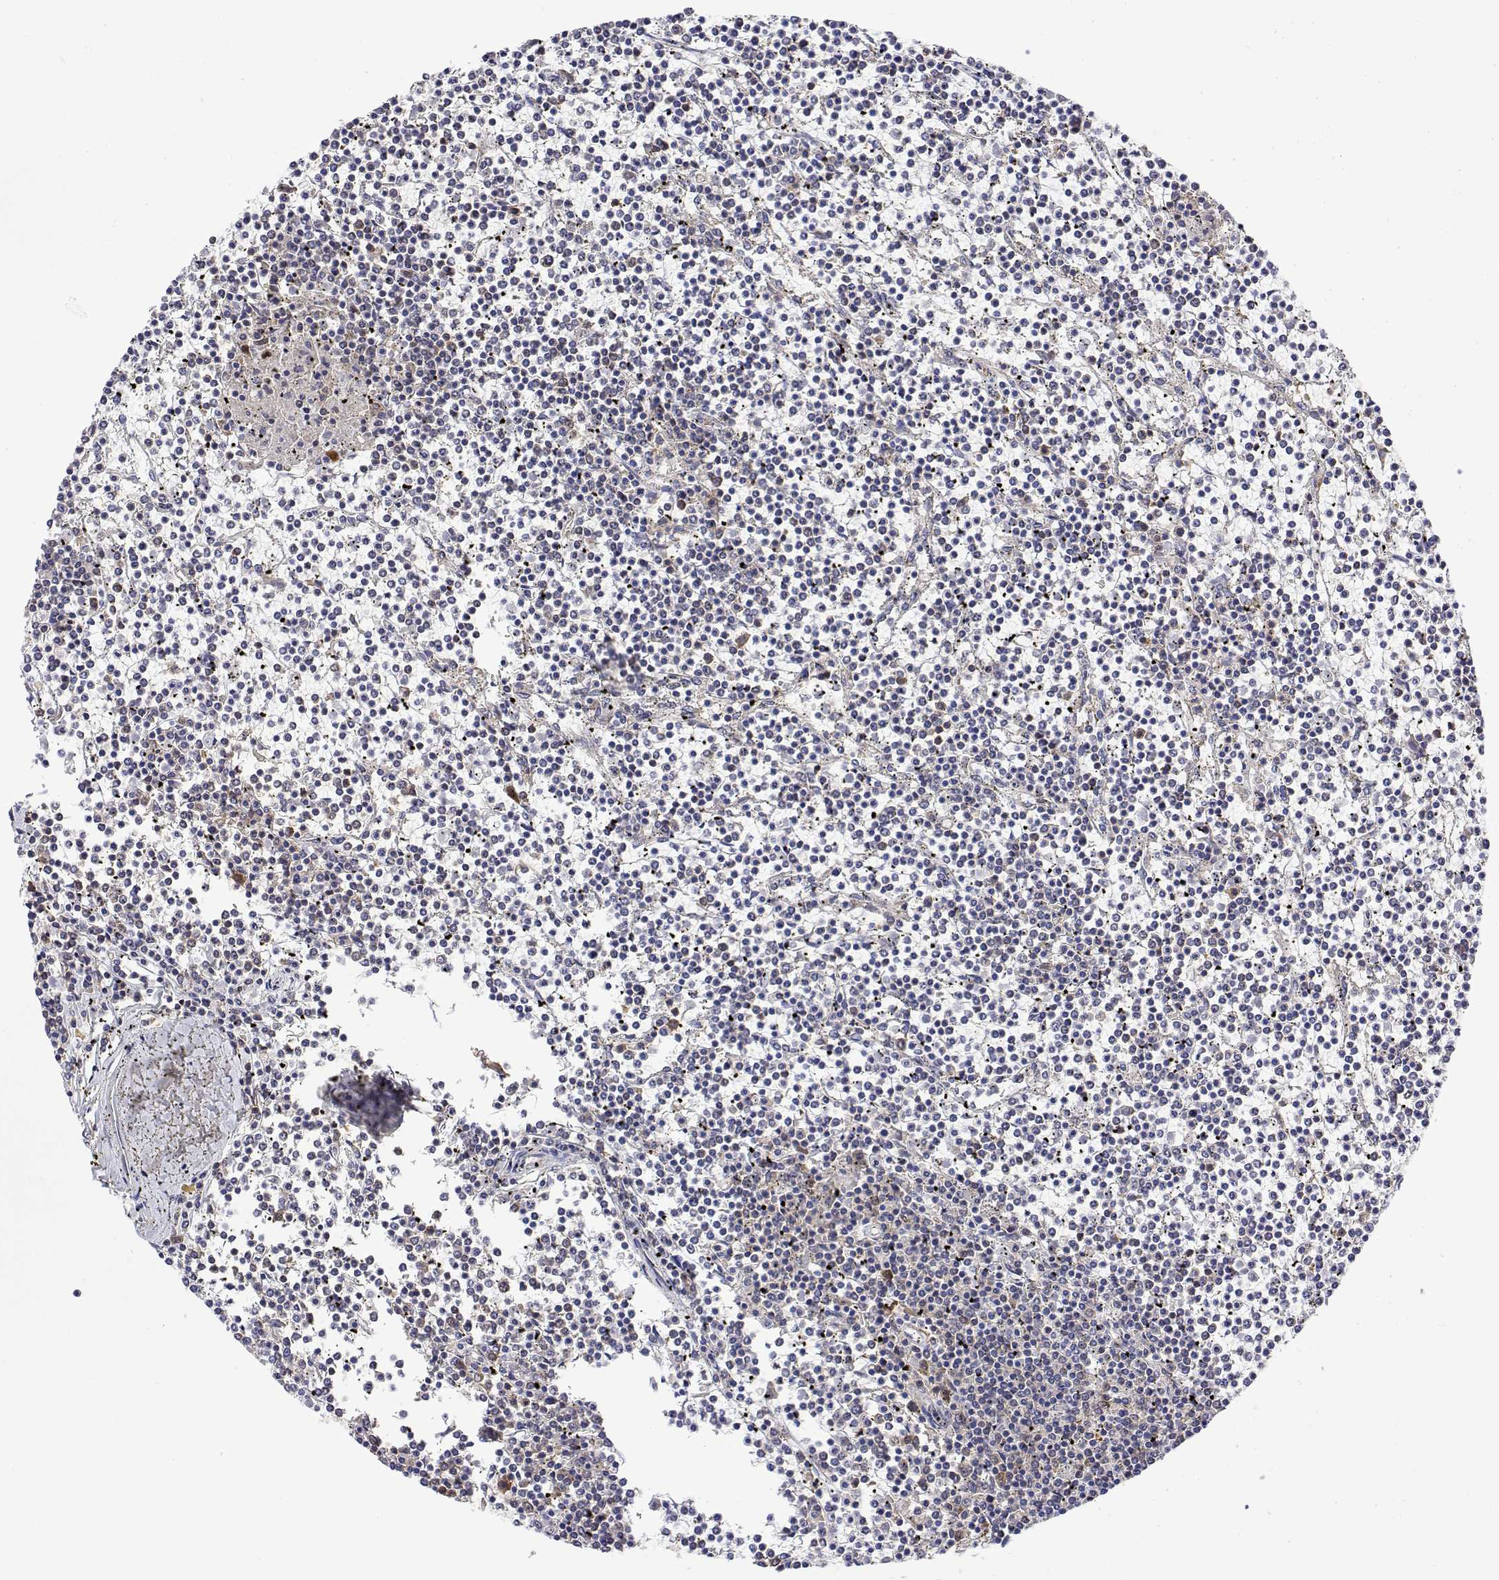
{"staining": {"intensity": "negative", "quantity": "none", "location": "none"}, "tissue": "lymphoma", "cell_type": "Tumor cells", "image_type": "cancer", "snomed": [{"axis": "morphology", "description": "Malignant lymphoma, non-Hodgkin's type, Low grade"}, {"axis": "topography", "description": "Spleen"}], "caption": "This is a histopathology image of immunohistochemistry staining of low-grade malignant lymphoma, non-Hodgkin's type, which shows no positivity in tumor cells.", "gene": "EEF1G", "patient": {"sex": "female", "age": 19}}